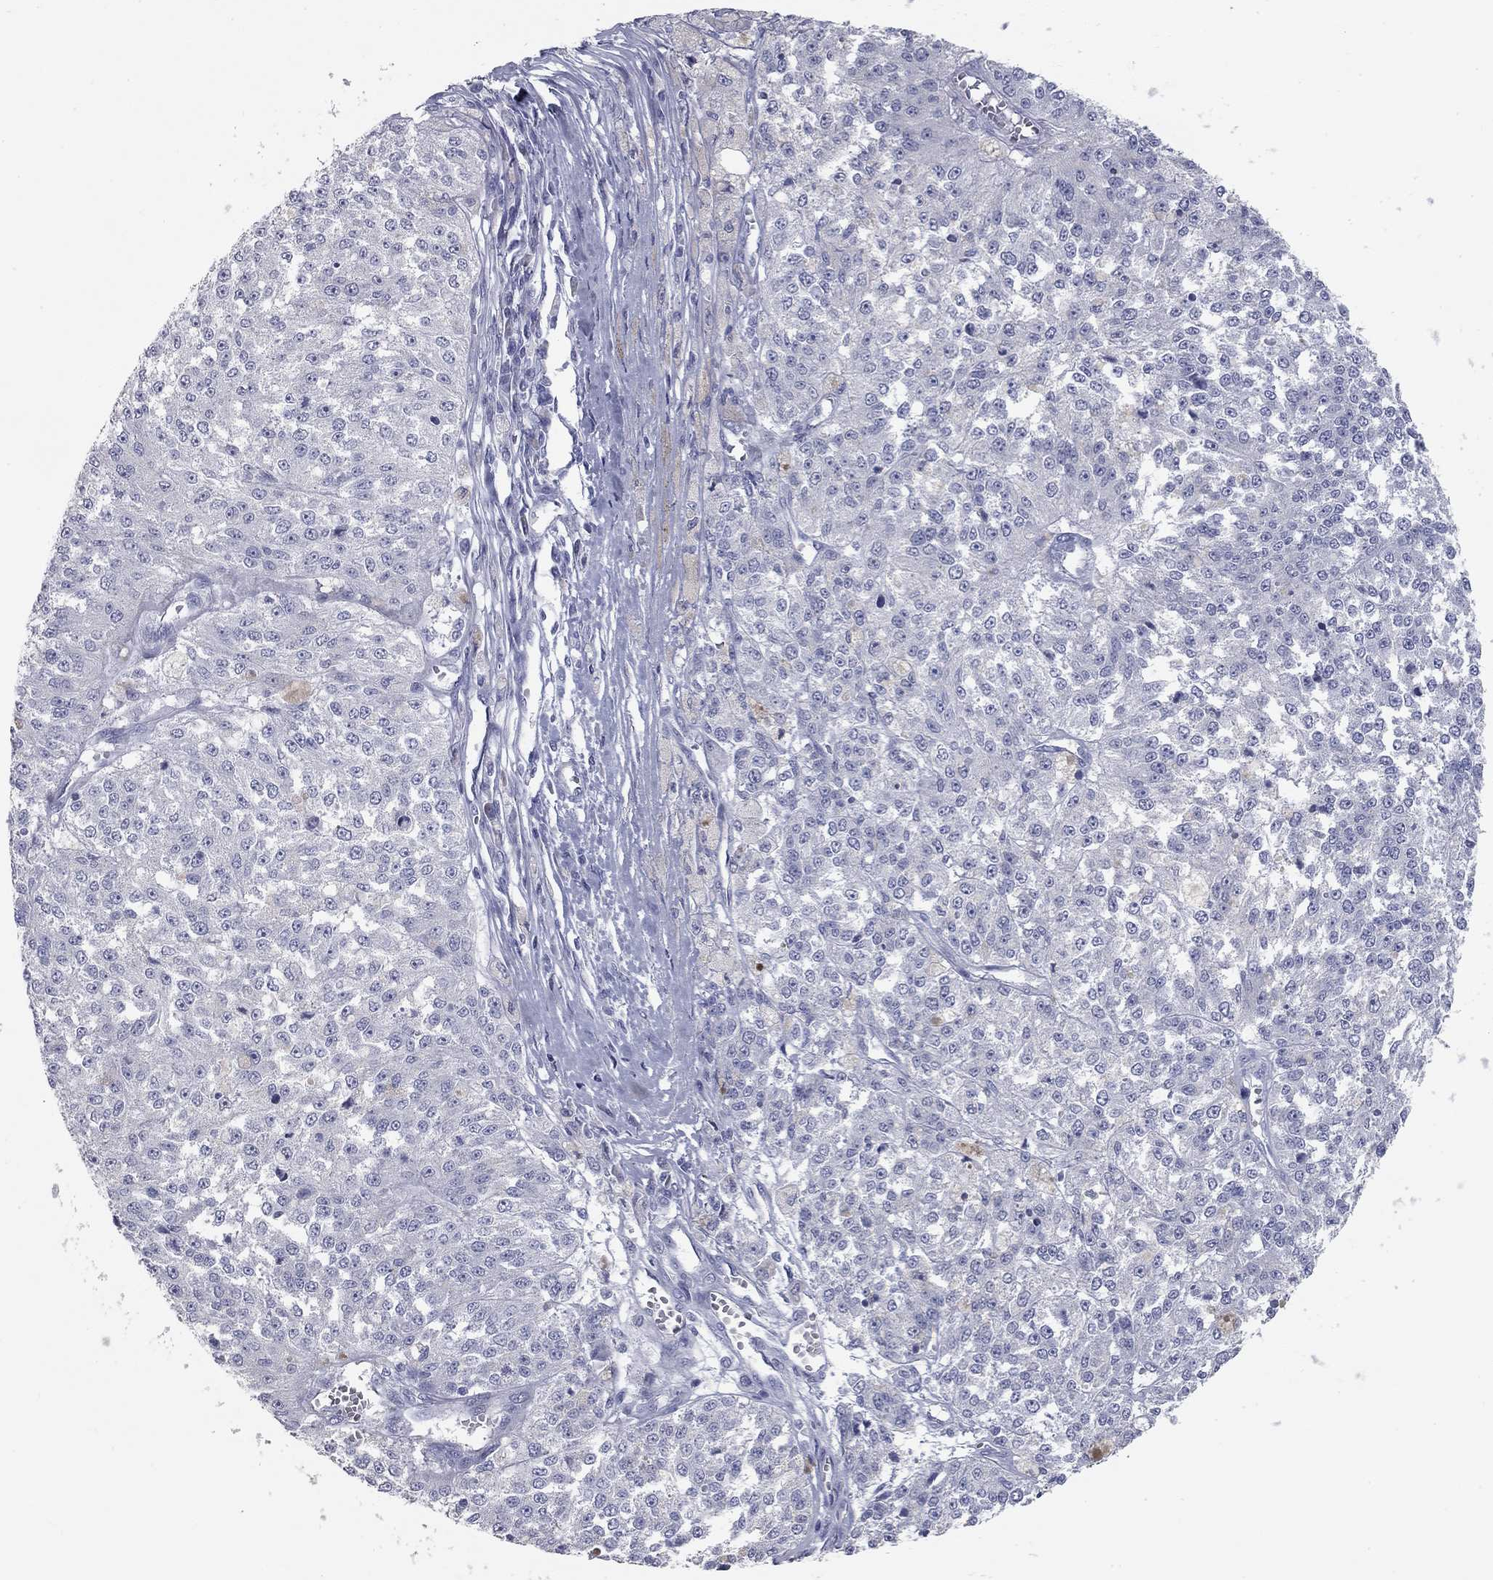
{"staining": {"intensity": "negative", "quantity": "none", "location": "none"}, "tissue": "melanoma", "cell_type": "Tumor cells", "image_type": "cancer", "snomed": [{"axis": "morphology", "description": "Malignant melanoma, Metastatic site"}, {"axis": "topography", "description": "Lymph node"}], "caption": "A histopathology image of melanoma stained for a protein reveals no brown staining in tumor cells.", "gene": "TAC1", "patient": {"sex": "female", "age": 64}}